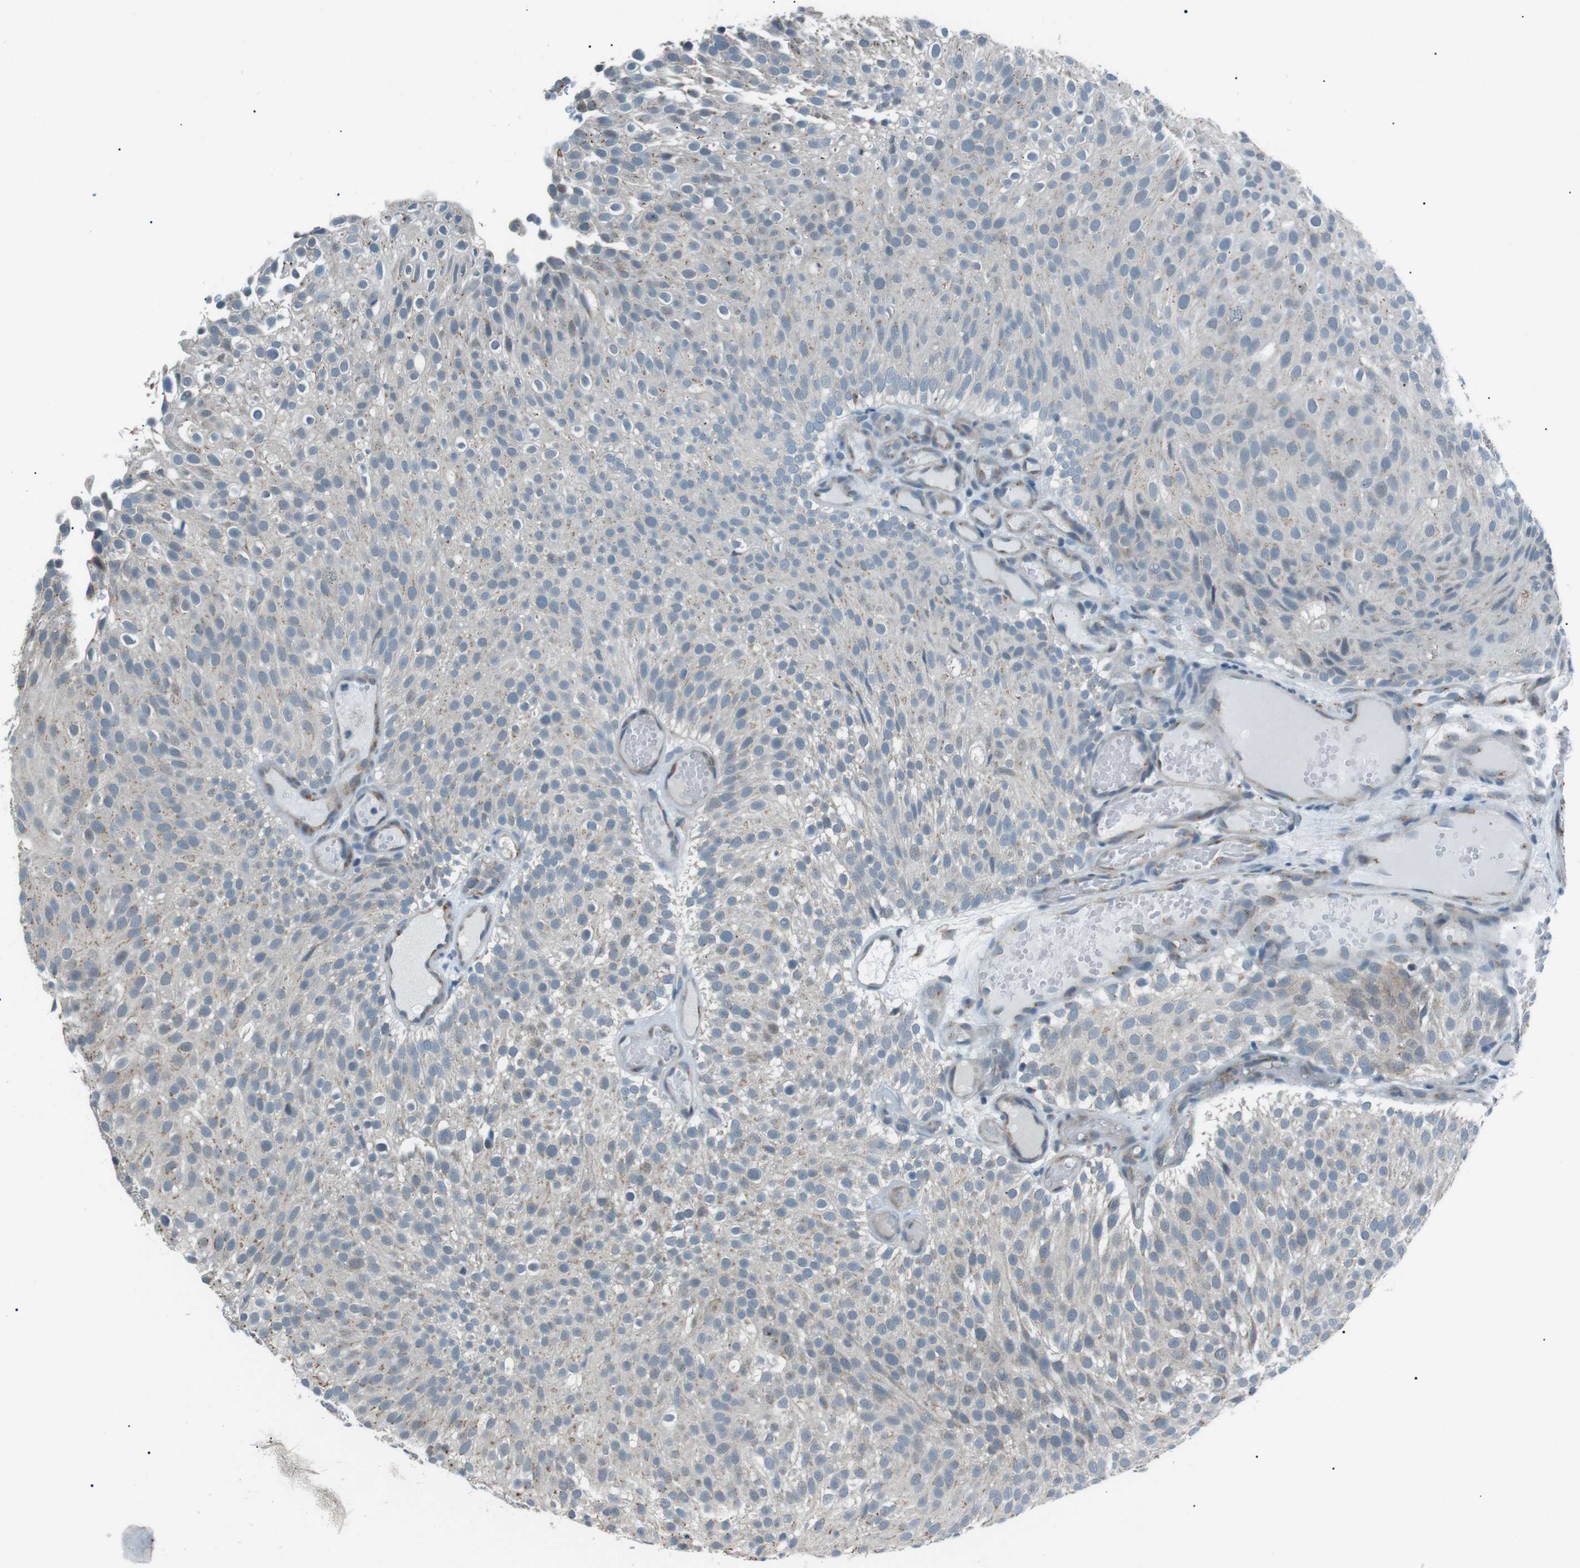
{"staining": {"intensity": "weak", "quantity": "25%-75%", "location": "cytoplasmic/membranous"}, "tissue": "urothelial cancer", "cell_type": "Tumor cells", "image_type": "cancer", "snomed": [{"axis": "morphology", "description": "Urothelial carcinoma, Low grade"}, {"axis": "topography", "description": "Urinary bladder"}], "caption": "Immunohistochemical staining of human urothelial carcinoma (low-grade) exhibits weak cytoplasmic/membranous protein staining in about 25%-75% of tumor cells.", "gene": "SERPINB2", "patient": {"sex": "male", "age": 78}}